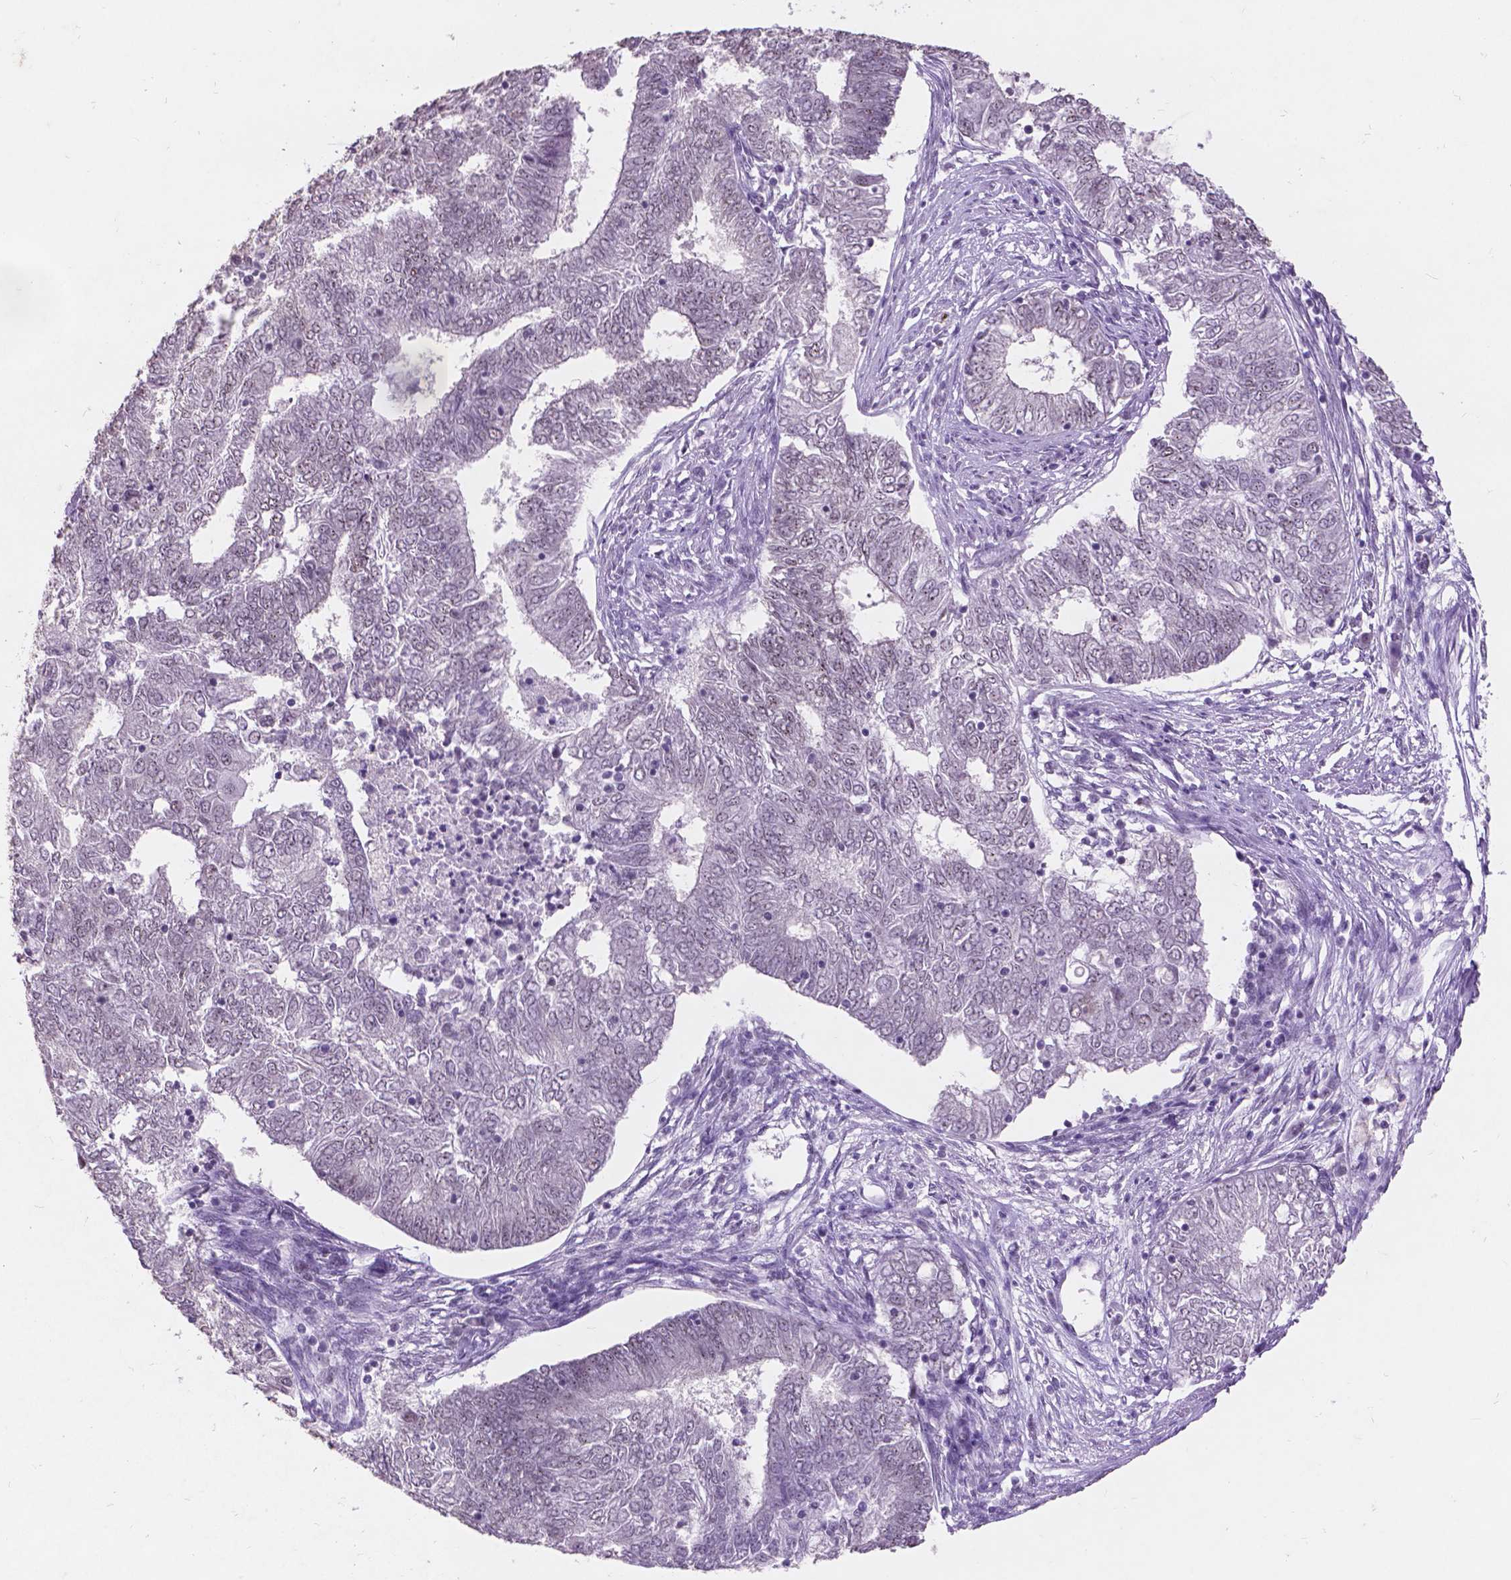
{"staining": {"intensity": "moderate", "quantity": "25%-75%", "location": "nuclear"}, "tissue": "endometrial cancer", "cell_type": "Tumor cells", "image_type": "cancer", "snomed": [{"axis": "morphology", "description": "Adenocarcinoma, NOS"}, {"axis": "topography", "description": "Endometrium"}], "caption": "Endometrial adenocarcinoma tissue shows moderate nuclear staining in about 25%-75% of tumor cells", "gene": "COIL", "patient": {"sex": "female", "age": 62}}